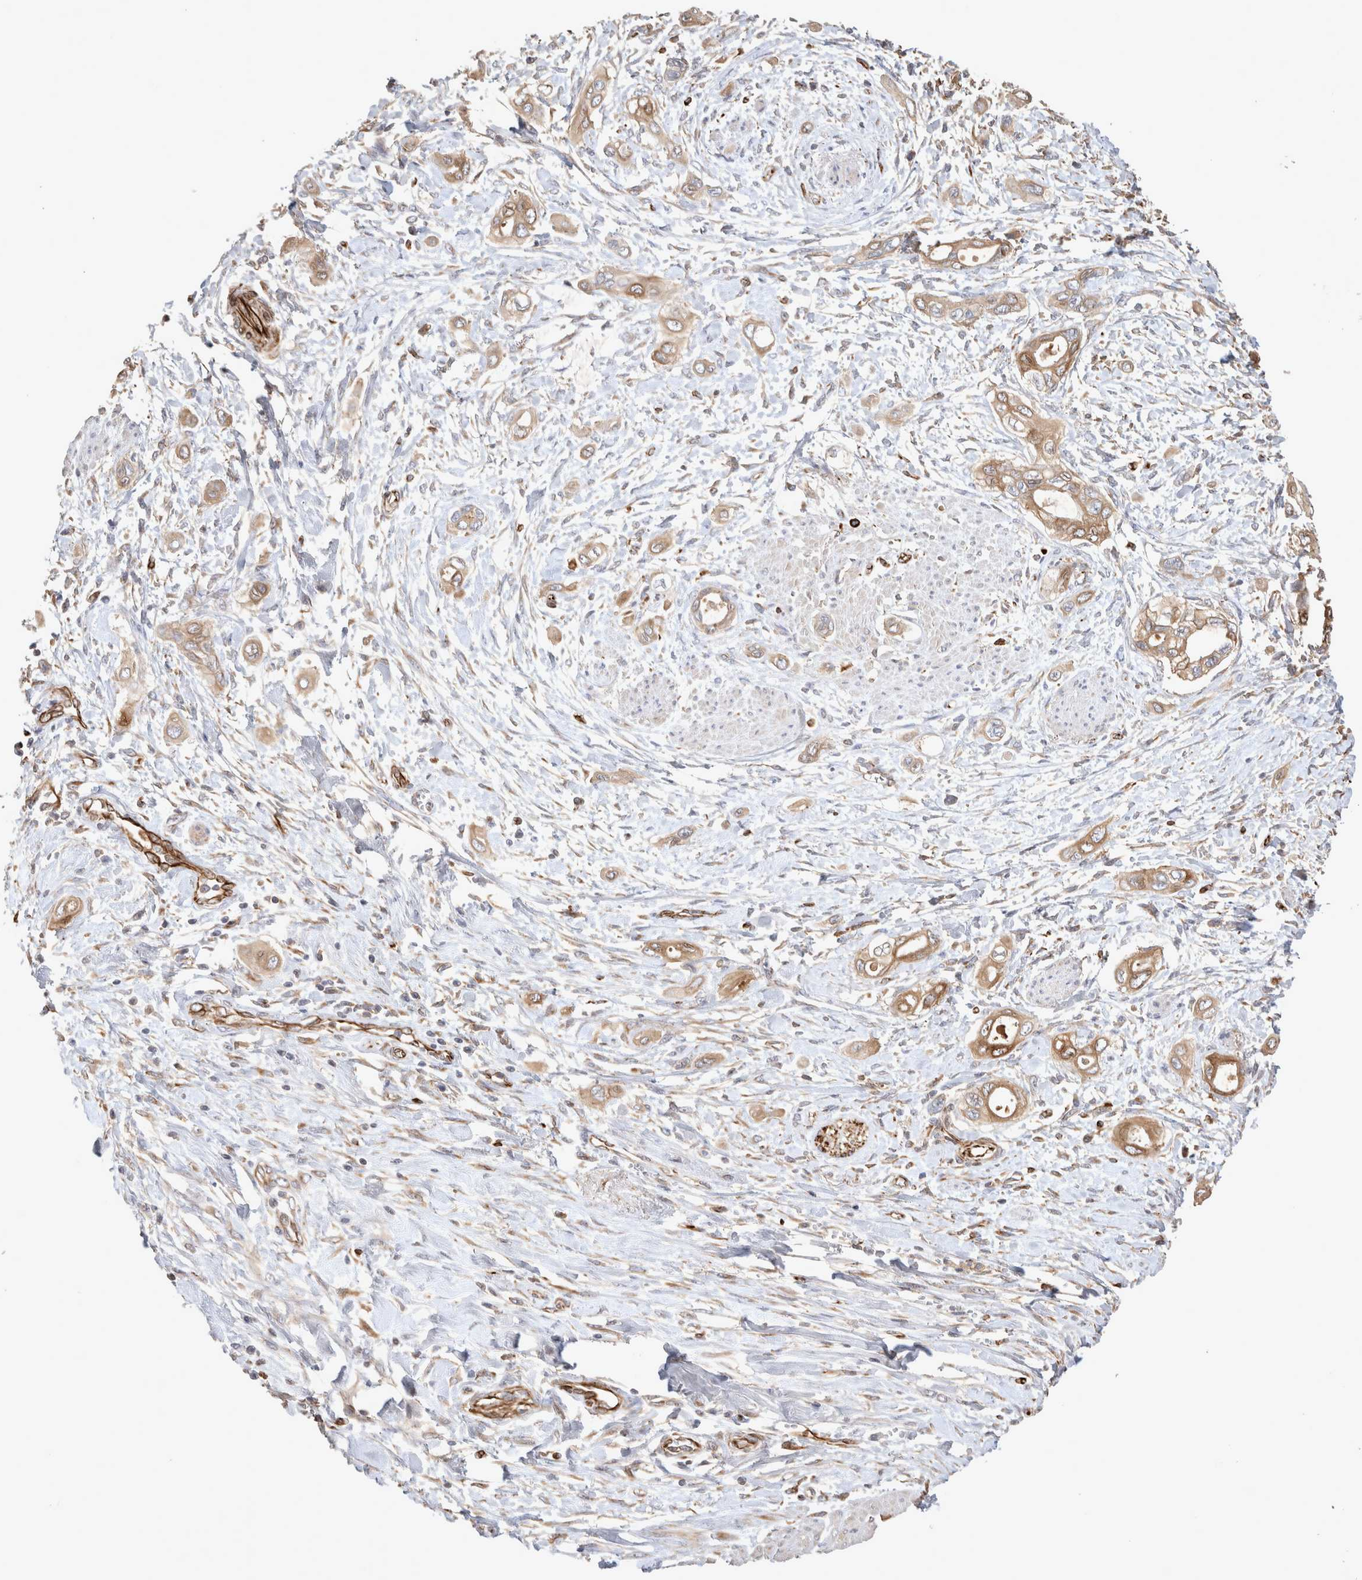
{"staining": {"intensity": "moderate", "quantity": ">75%", "location": "cytoplasmic/membranous"}, "tissue": "pancreatic cancer", "cell_type": "Tumor cells", "image_type": "cancer", "snomed": [{"axis": "morphology", "description": "Adenocarcinoma, NOS"}, {"axis": "topography", "description": "Pancreas"}], "caption": "IHC of pancreatic cancer shows medium levels of moderate cytoplasmic/membranous expression in about >75% of tumor cells.", "gene": "NMU", "patient": {"sex": "male", "age": 59}}